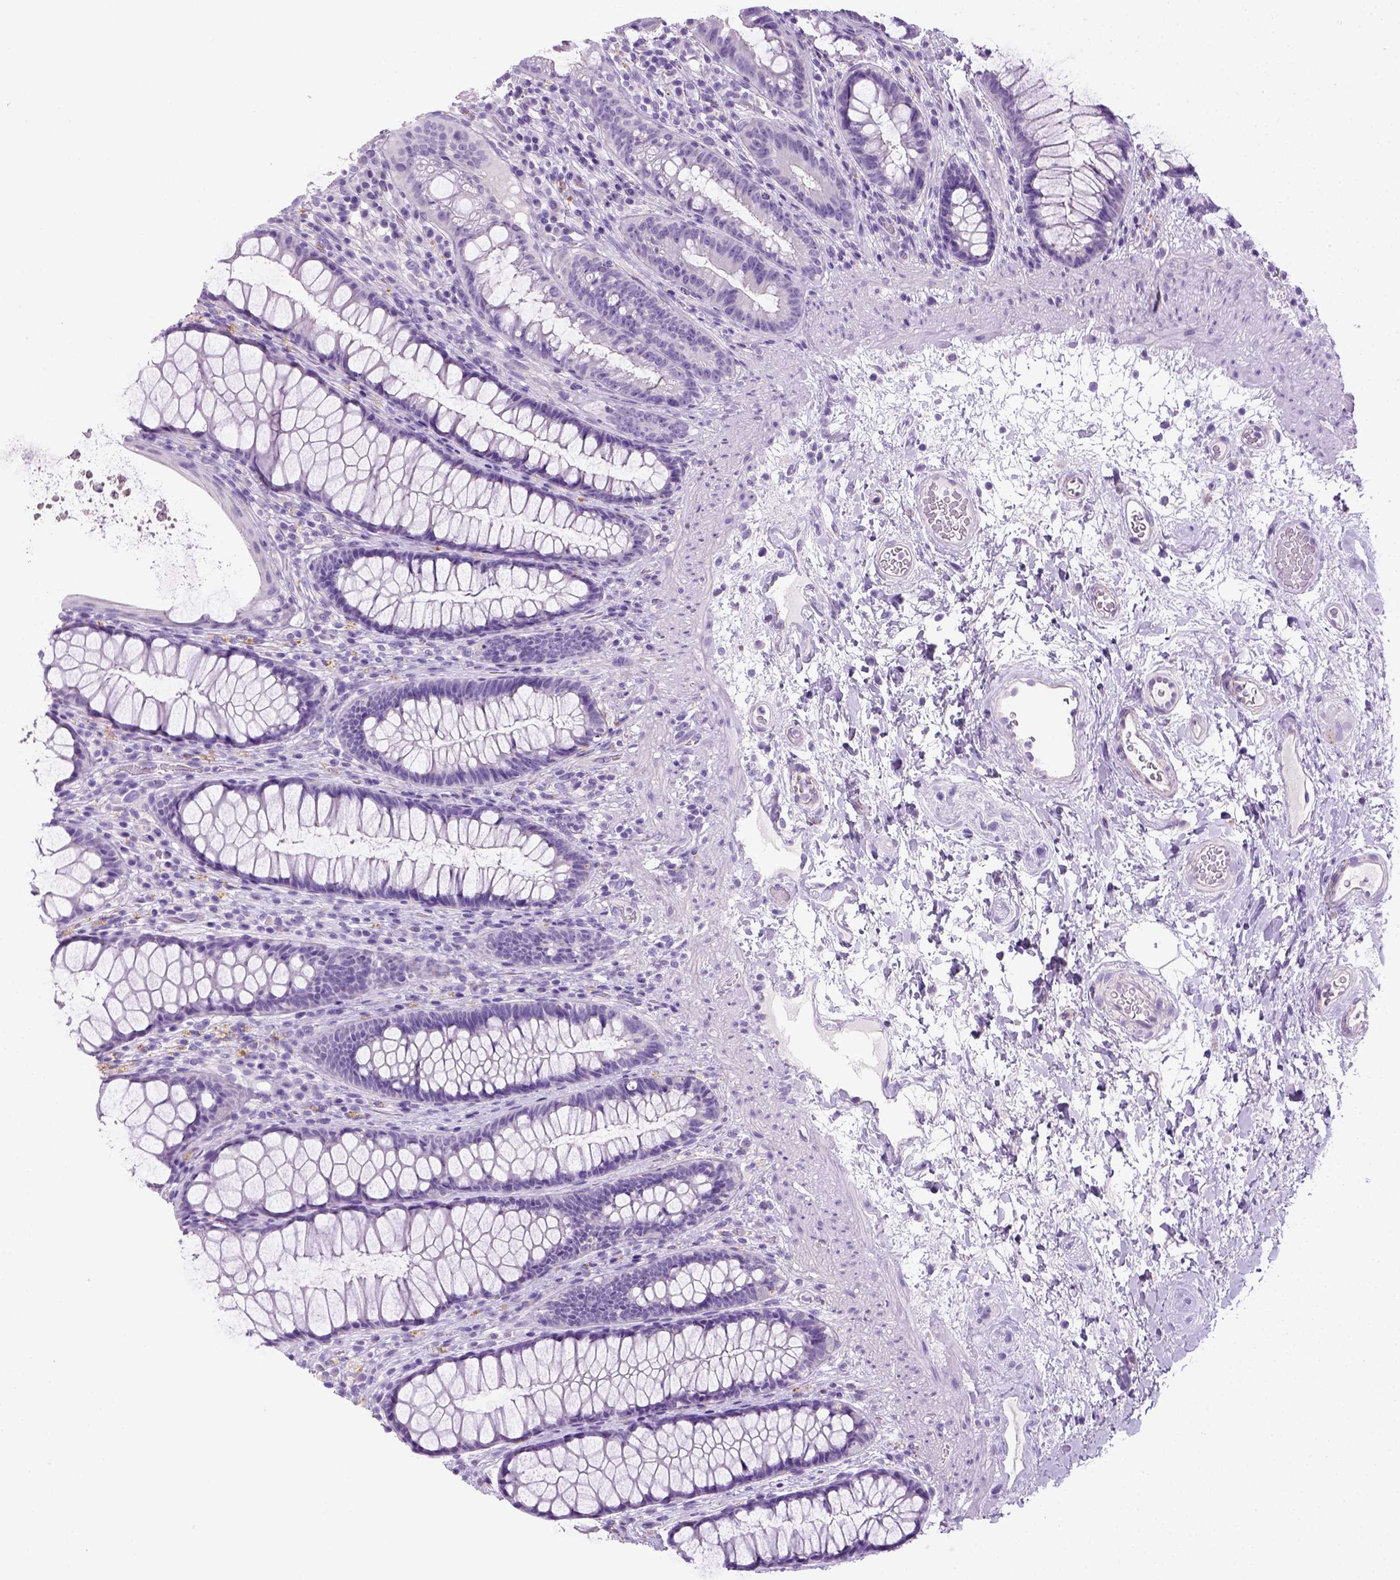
{"staining": {"intensity": "negative", "quantity": "none", "location": "none"}, "tissue": "rectum", "cell_type": "Glandular cells", "image_type": "normal", "snomed": [{"axis": "morphology", "description": "Normal tissue, NOS"}, {"axis": "topography", "description": "Rectum"}], "caption": "Immunohistochemistry (IHC) histopathology image of benign human rectum stained for a protein (brown), which demonstrates no staining in glandular cells.", "gene": "KRT71", "patient": {"sex": "male", "age": 72}}